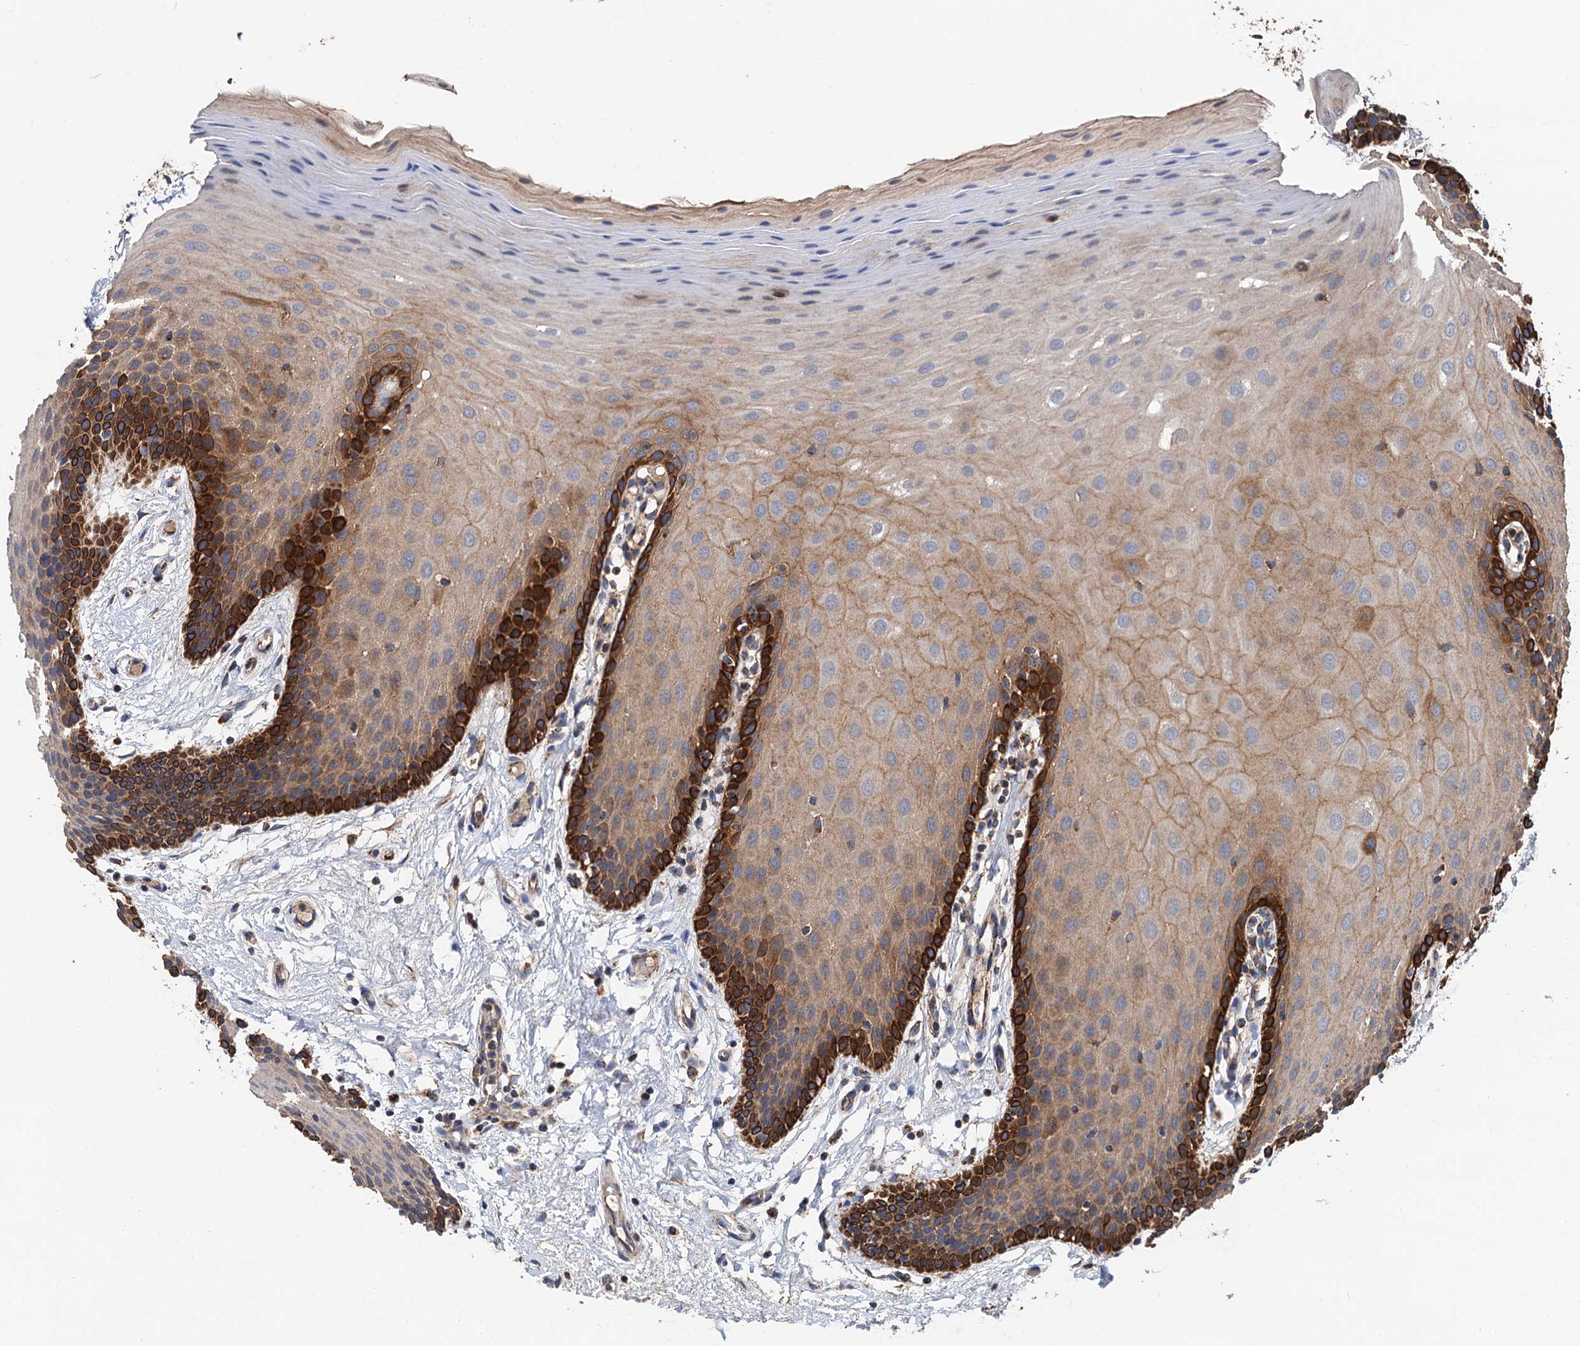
{"staining": {"intensity": "strong", "quantity": "25%-75%", "location": "cytoplasmic/membranous"}, "tissue": "oral mucosa", "cell_type": "Squamous epithelial cells", "image_type": "normal", "snomed": [{"axis": "morphology", "description": "Normal tissue, NOS"}, {"axis": "topography", "description": "Oral tissue"}, {"axis": "topography", "description": "Tounge, NOS"}], "caption": "An immunohistochemistry (IHC) histopathology image of normal tissue is shown. Protein staining in brown labels strong cytoplasmic/membranous positivity in oral mucosa within squamous epithelial cells. The staining was performed using DAB (3,3'-diaminobenzidine) to visualize the protein expression in brown, while the nuclei were stained in blue with hematoxylin (Magnification: 20x).", "gene": "DGLUCY", "patient": {"sex": "male", "age": 47}}